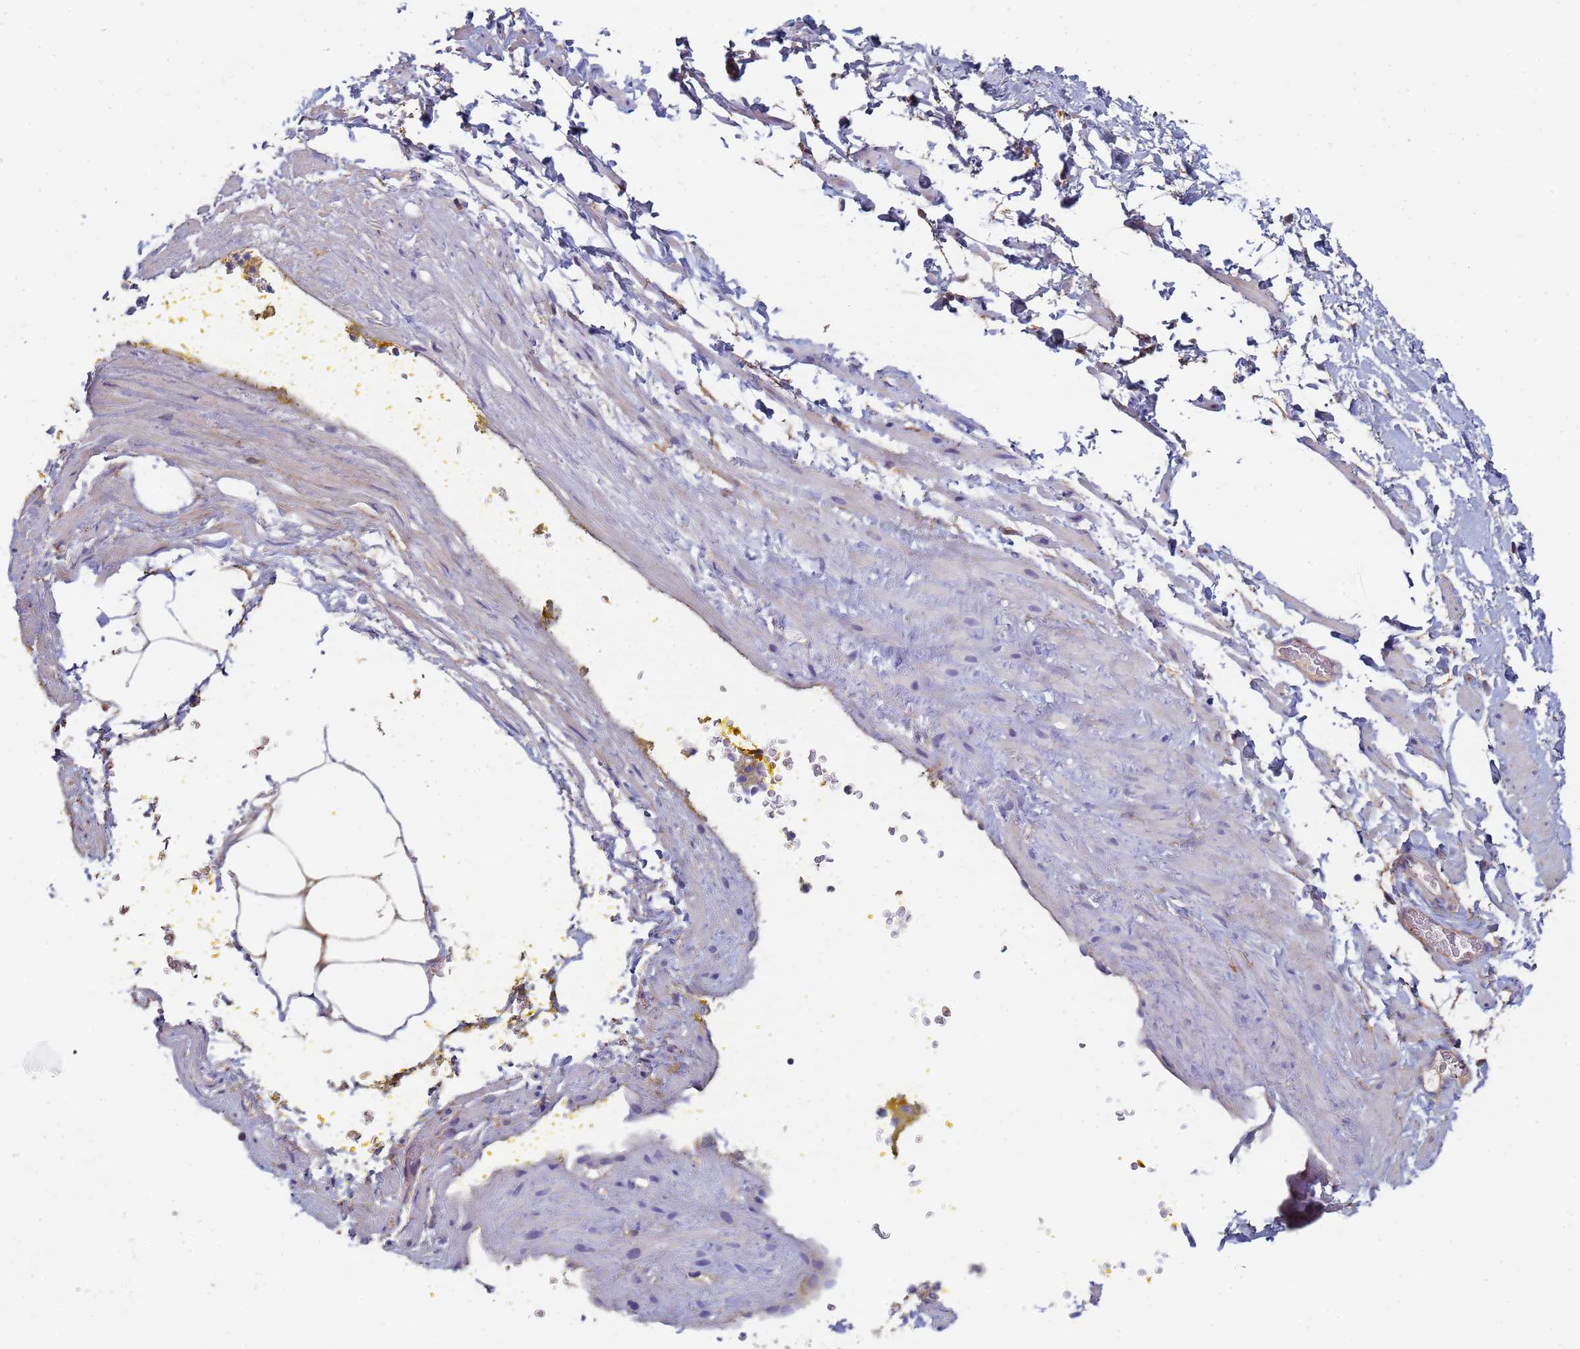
{"staining": {"intensity": "moderate", "quantity": ">75%", "location": "nuclear"}, "tissue": "adipose tissue", "cell_type": "Adipocytes", "image_type": "normal", "snomed": [{"axis": "morphology", "description": "Normal tissue, NOS"}, {"axis": "morphology", "description": "Adenocarcinoma, Low grade"}, {"axis": "topography", "description": "Prostate"}, {"axis": "topography", "description": "Peripheral nerve tissue"}], "caption": "This photomicrograph shows immunohistochemistry staining of unremarkable human adipose tissue, with medium moderate nuclear positivity in approximately >75% of adipocytes.", "gene": "ABCA8", "patient": {"sex": "male", "age": 63}}